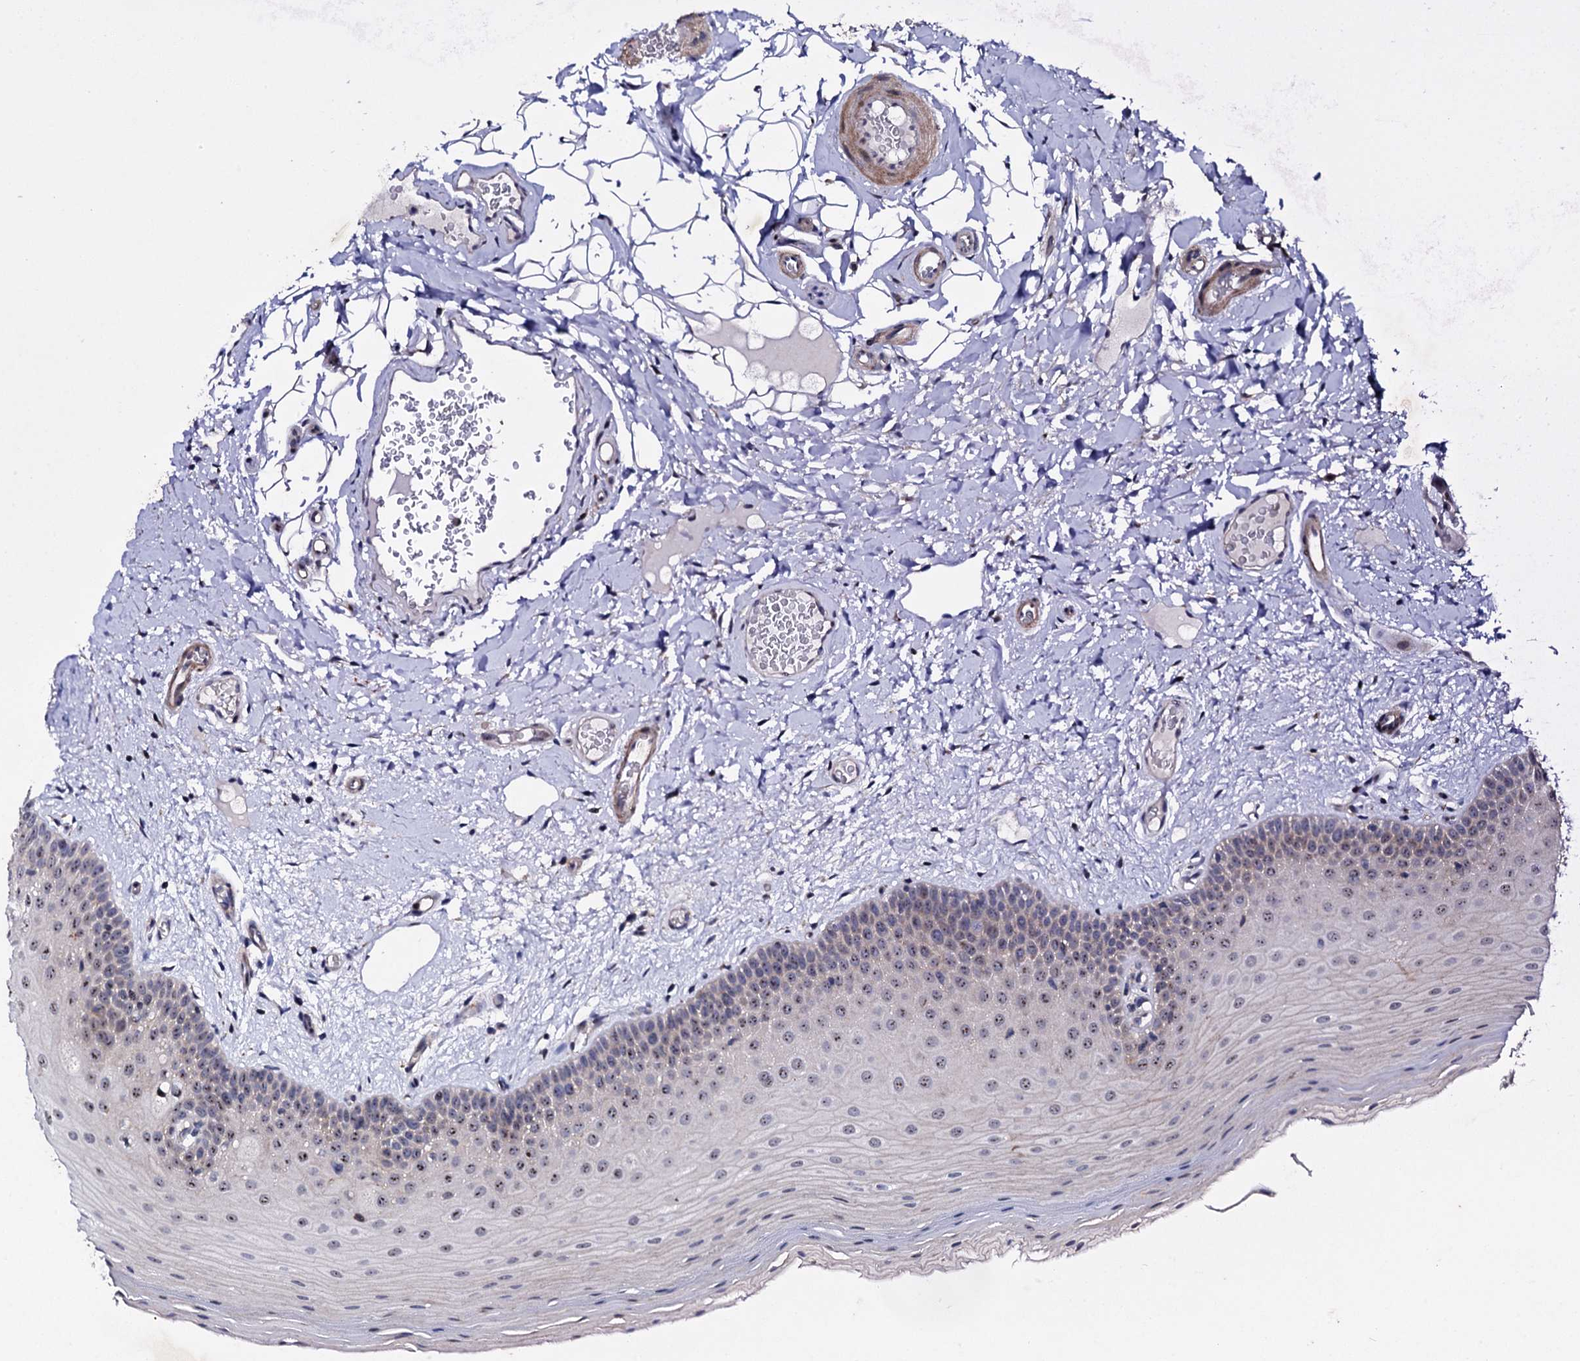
{"staining": {"intensity": "moderate", "quantity": "25%-75%", "location": "nuclear"}, "tissue": "oral mucosa", "cell_type": "Squamous epithelial cells", "image_type": "normal", "snomed": [{"axis": "morphology", "description": "Normal tissue, NOS"}, {"axis": "topography", "description": "Oral tissue"}, {"axis": "topography", "description": "Tounge, NOS"}], "caption": "This image shows IHC staining of normal oral mucosa, with medium moderate nuclear staining in about 25%-75% of squamous epithelial cells.", "gene": "GTPBP4", "patient": {"sex": "male", "age": 47}}